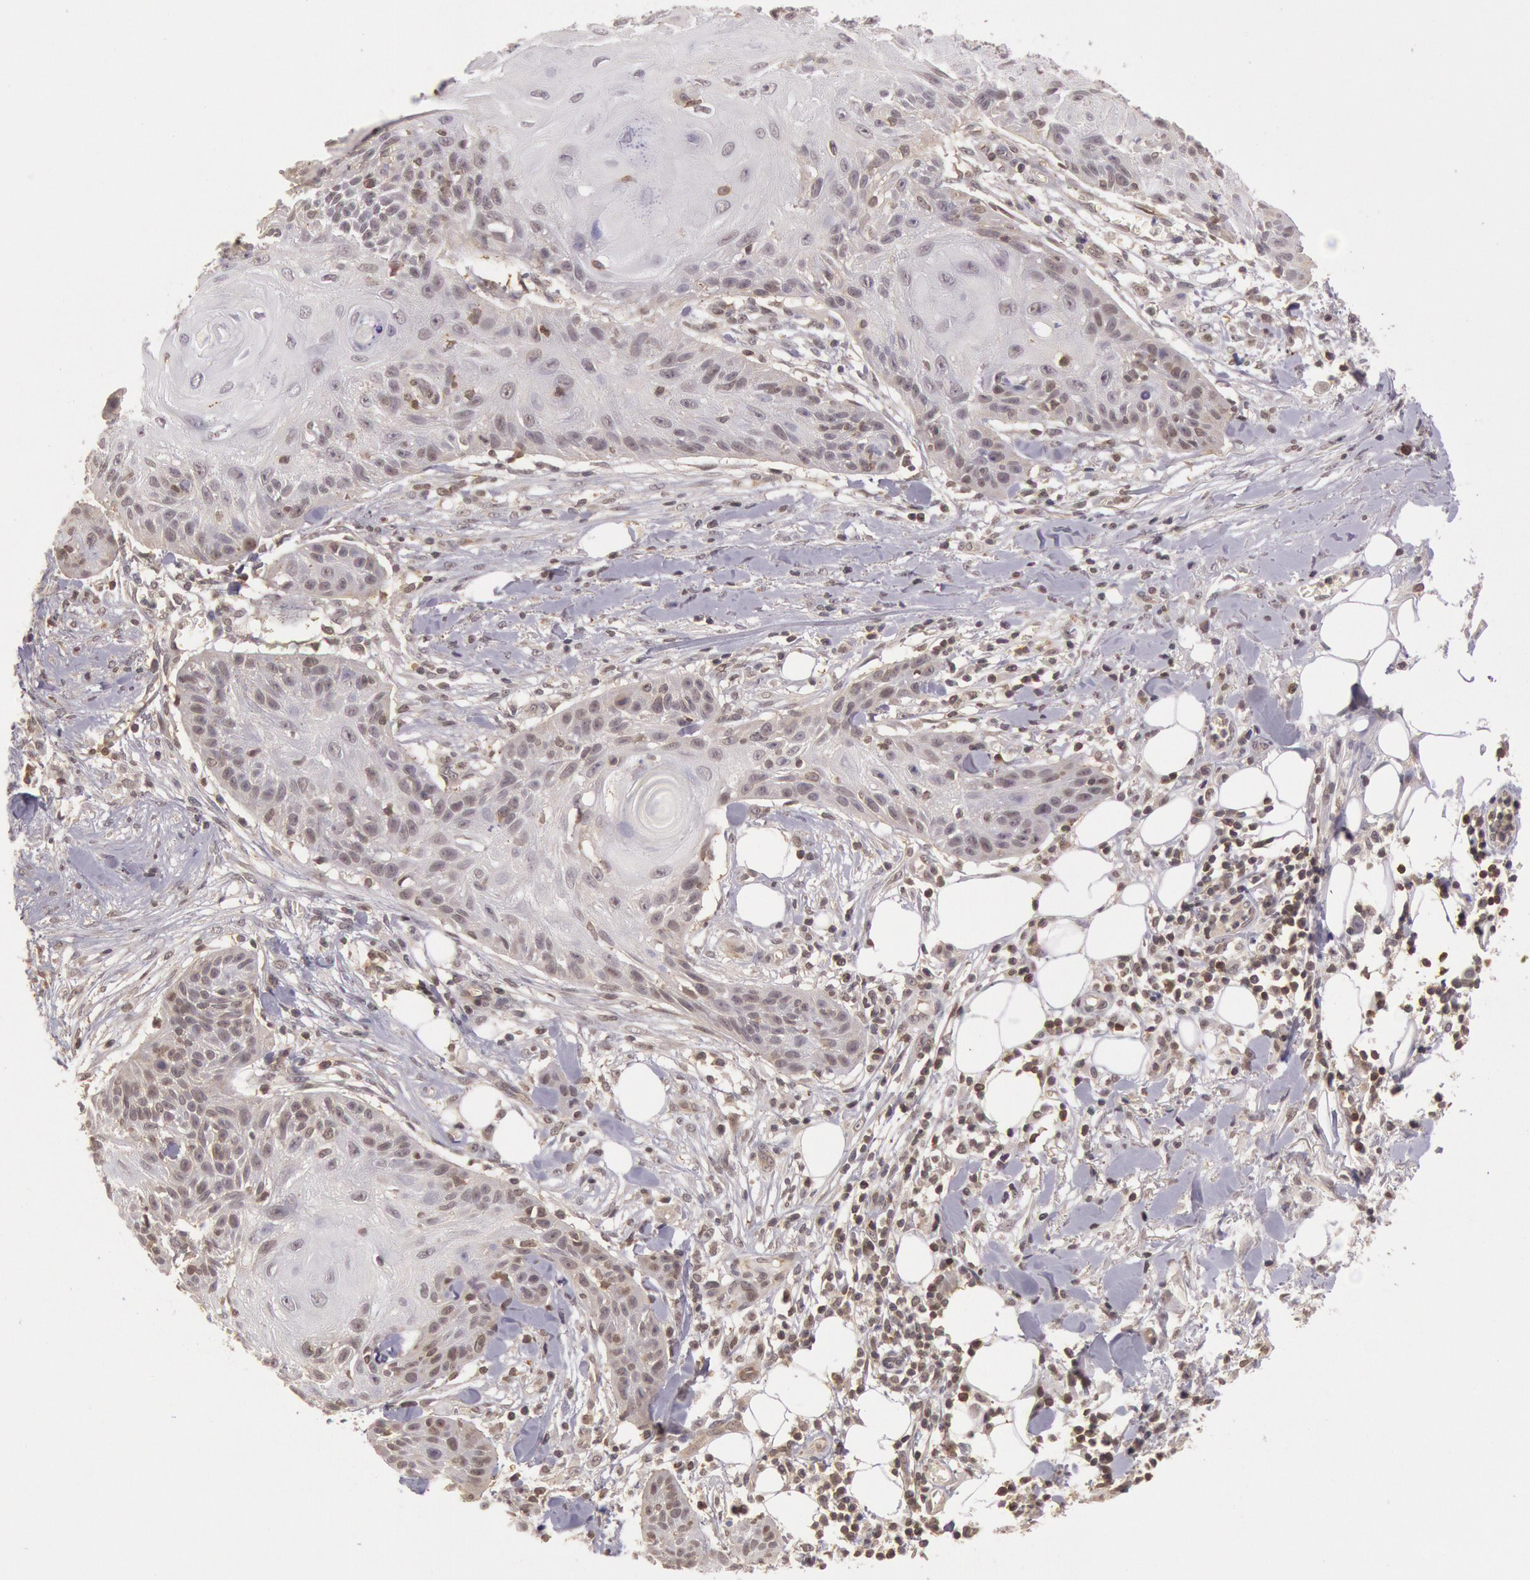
{"staining": {"intensity": "weak", "quantity": "<25%", "location": "cytoplasmic/membranous,nuclear"}, "tissue": "skin cancer", "cell_type": "Tumor cells", "image_type": "cancer", "snomed": [{"axis": "morphology", "description": "Squamous cell carcinoma, NOS"}, {"axis": "topography", "description": "Skin"}], "caption": "Immunohistochemistry of human skin squamous cell carcinoma exhibits no positivity in tumor cells.", "gene": "HIF1A", "patient": {"sex": "female", "age": 88}}